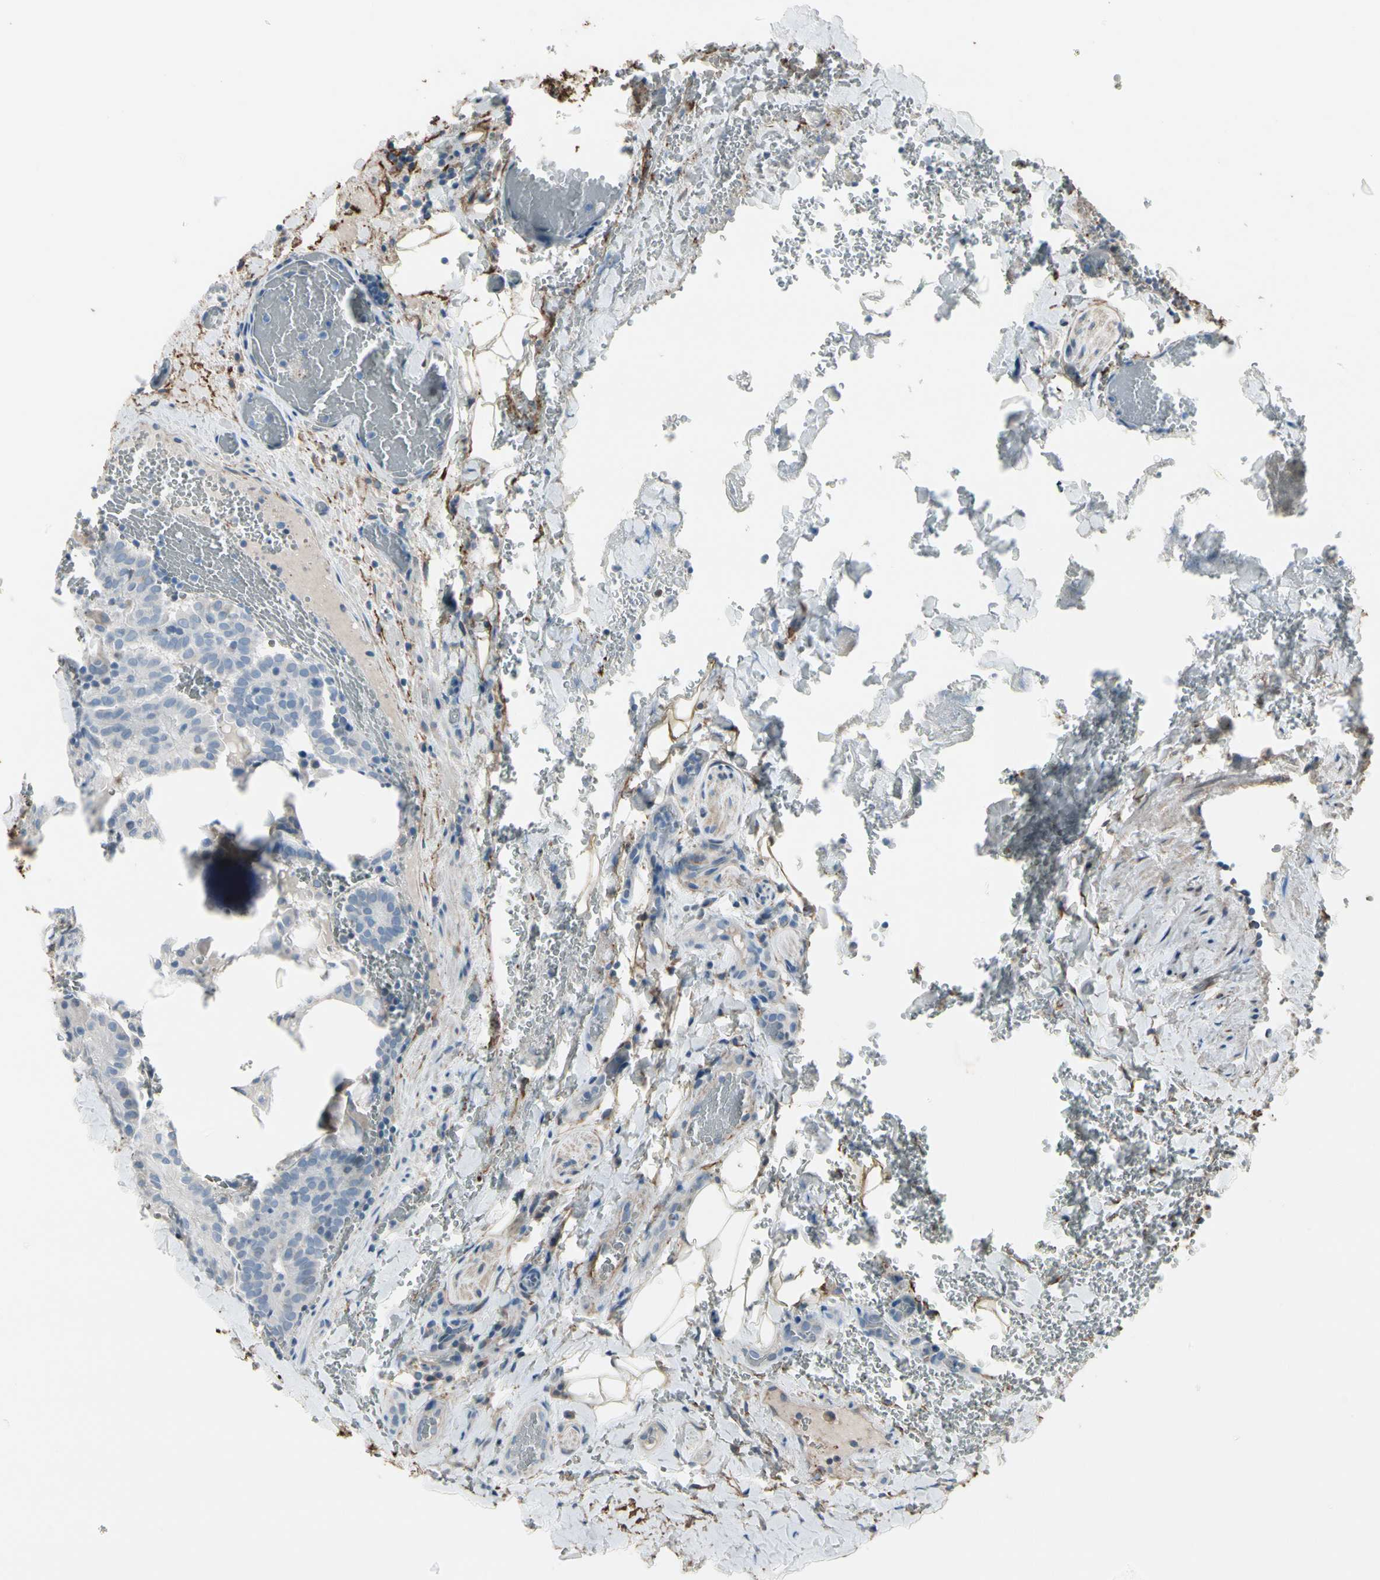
{"staining": {"intensity": "negative", "quantity": "none", "location": "none"}, "tissue": "thyroid cancer", "cell_type": "Tumor cells", "image_type": "cancer", "snomed": [{"axis": "morphology", "description": "Normal tissue, NOS"}, {"axis": "morphology", "description": "Papillary adenocarcinoma, NOS"}, {"axis": "topography", "description": "Thyroid gland"}], "caption": "This is a micrograph of immunohistochemistry staining of papillary adenocarcinoma (thyroid), which shows no expression in tumor cells.", "gene": "PIGR", "patient": {"sex": "female", "age": 30}}